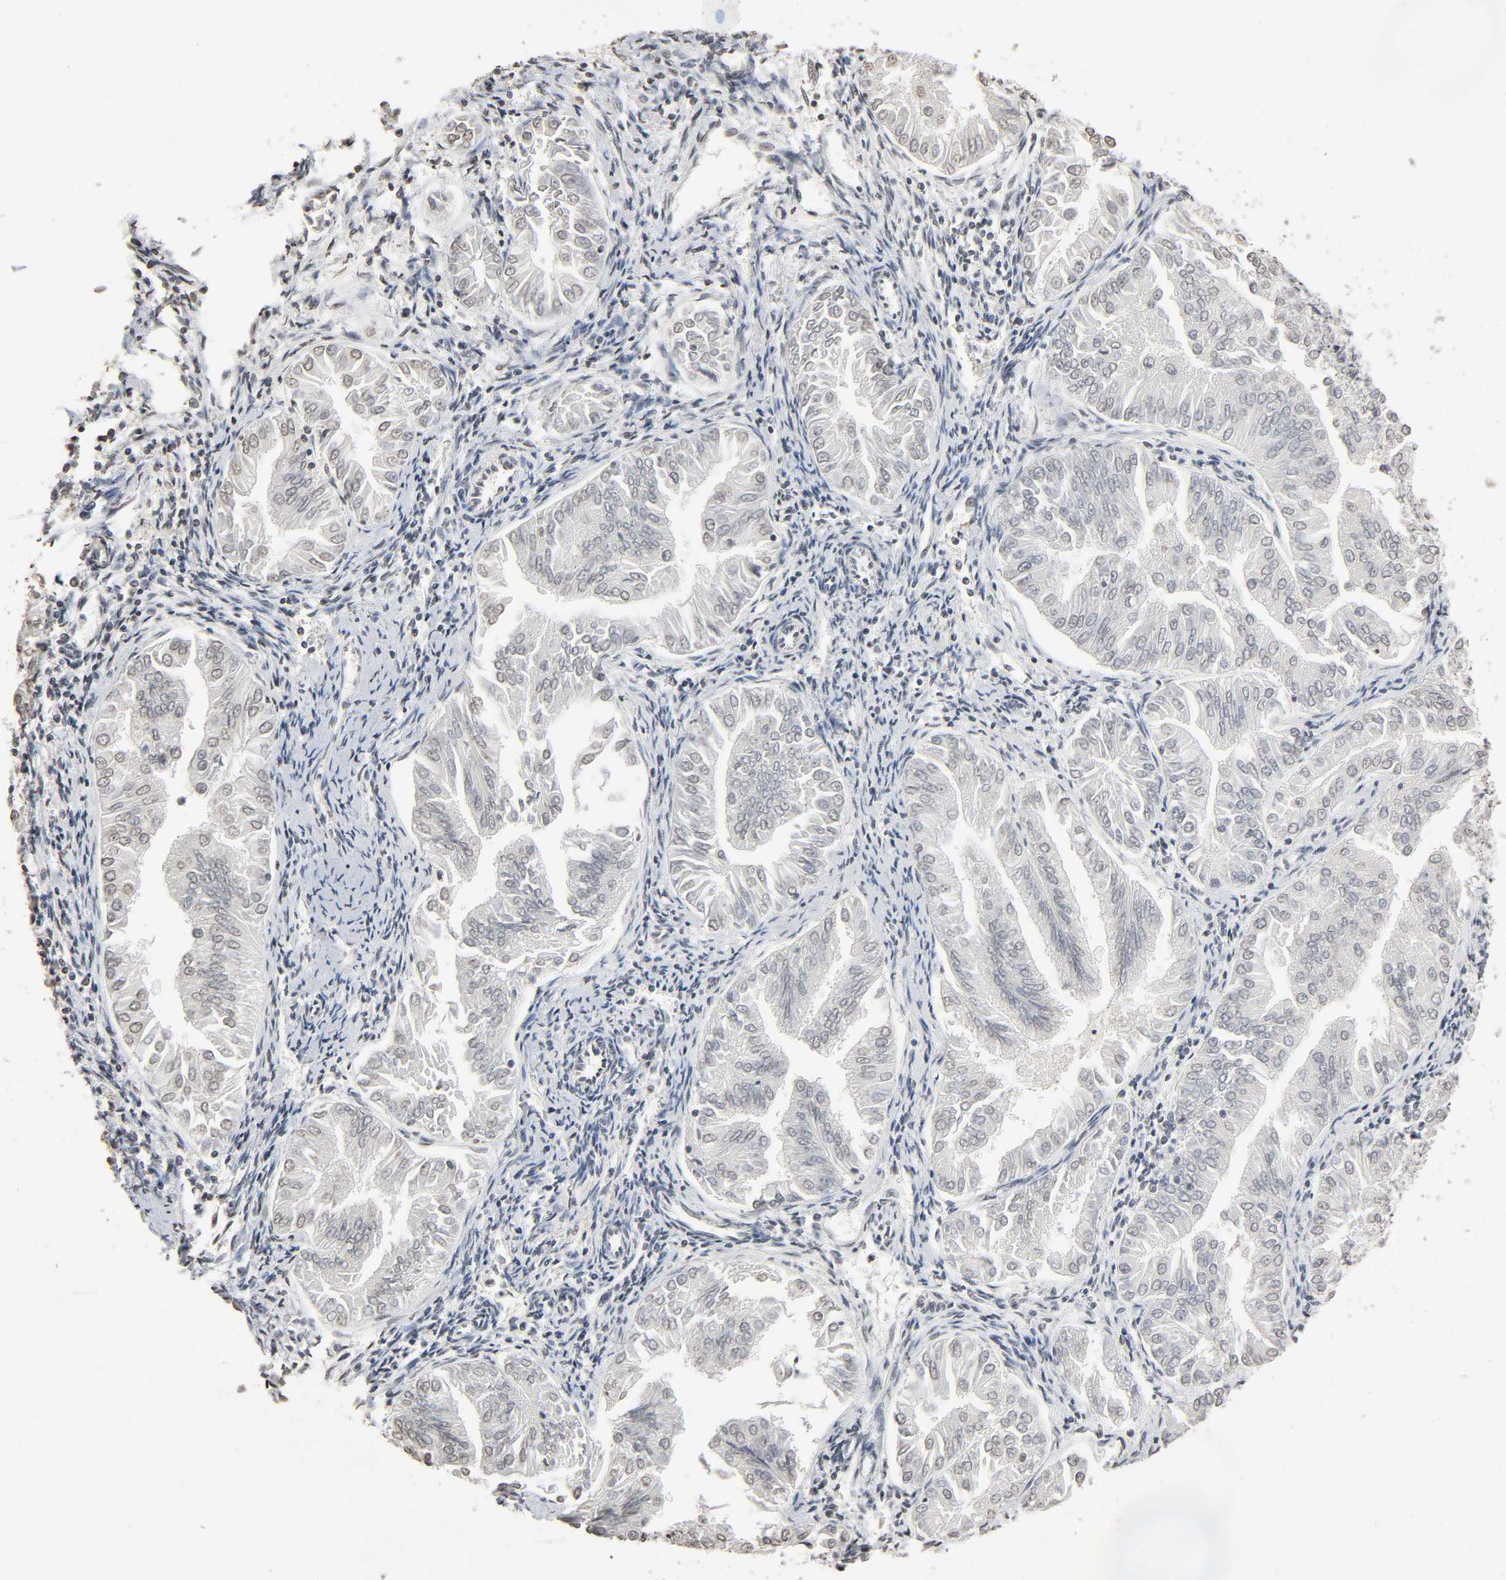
{"staining": {"intensity": "negative", "quantity": "none", "location": "none"}, "tissue": "endometrial cancer", "cell_type": "Tumor cells", "image_type": "cancer", "snomed": [{"axis": "morphology", "description": "Adenocarcinoma, NOS"}, {"axis": "topography", "description": "Endometrium"}], "caption": "Histopathology image shows no protein expression in tumor cells of endometrial adenocarcinoma tissue.", "gene": "STK4", "patient": {"sex": "female", "age": 53}}